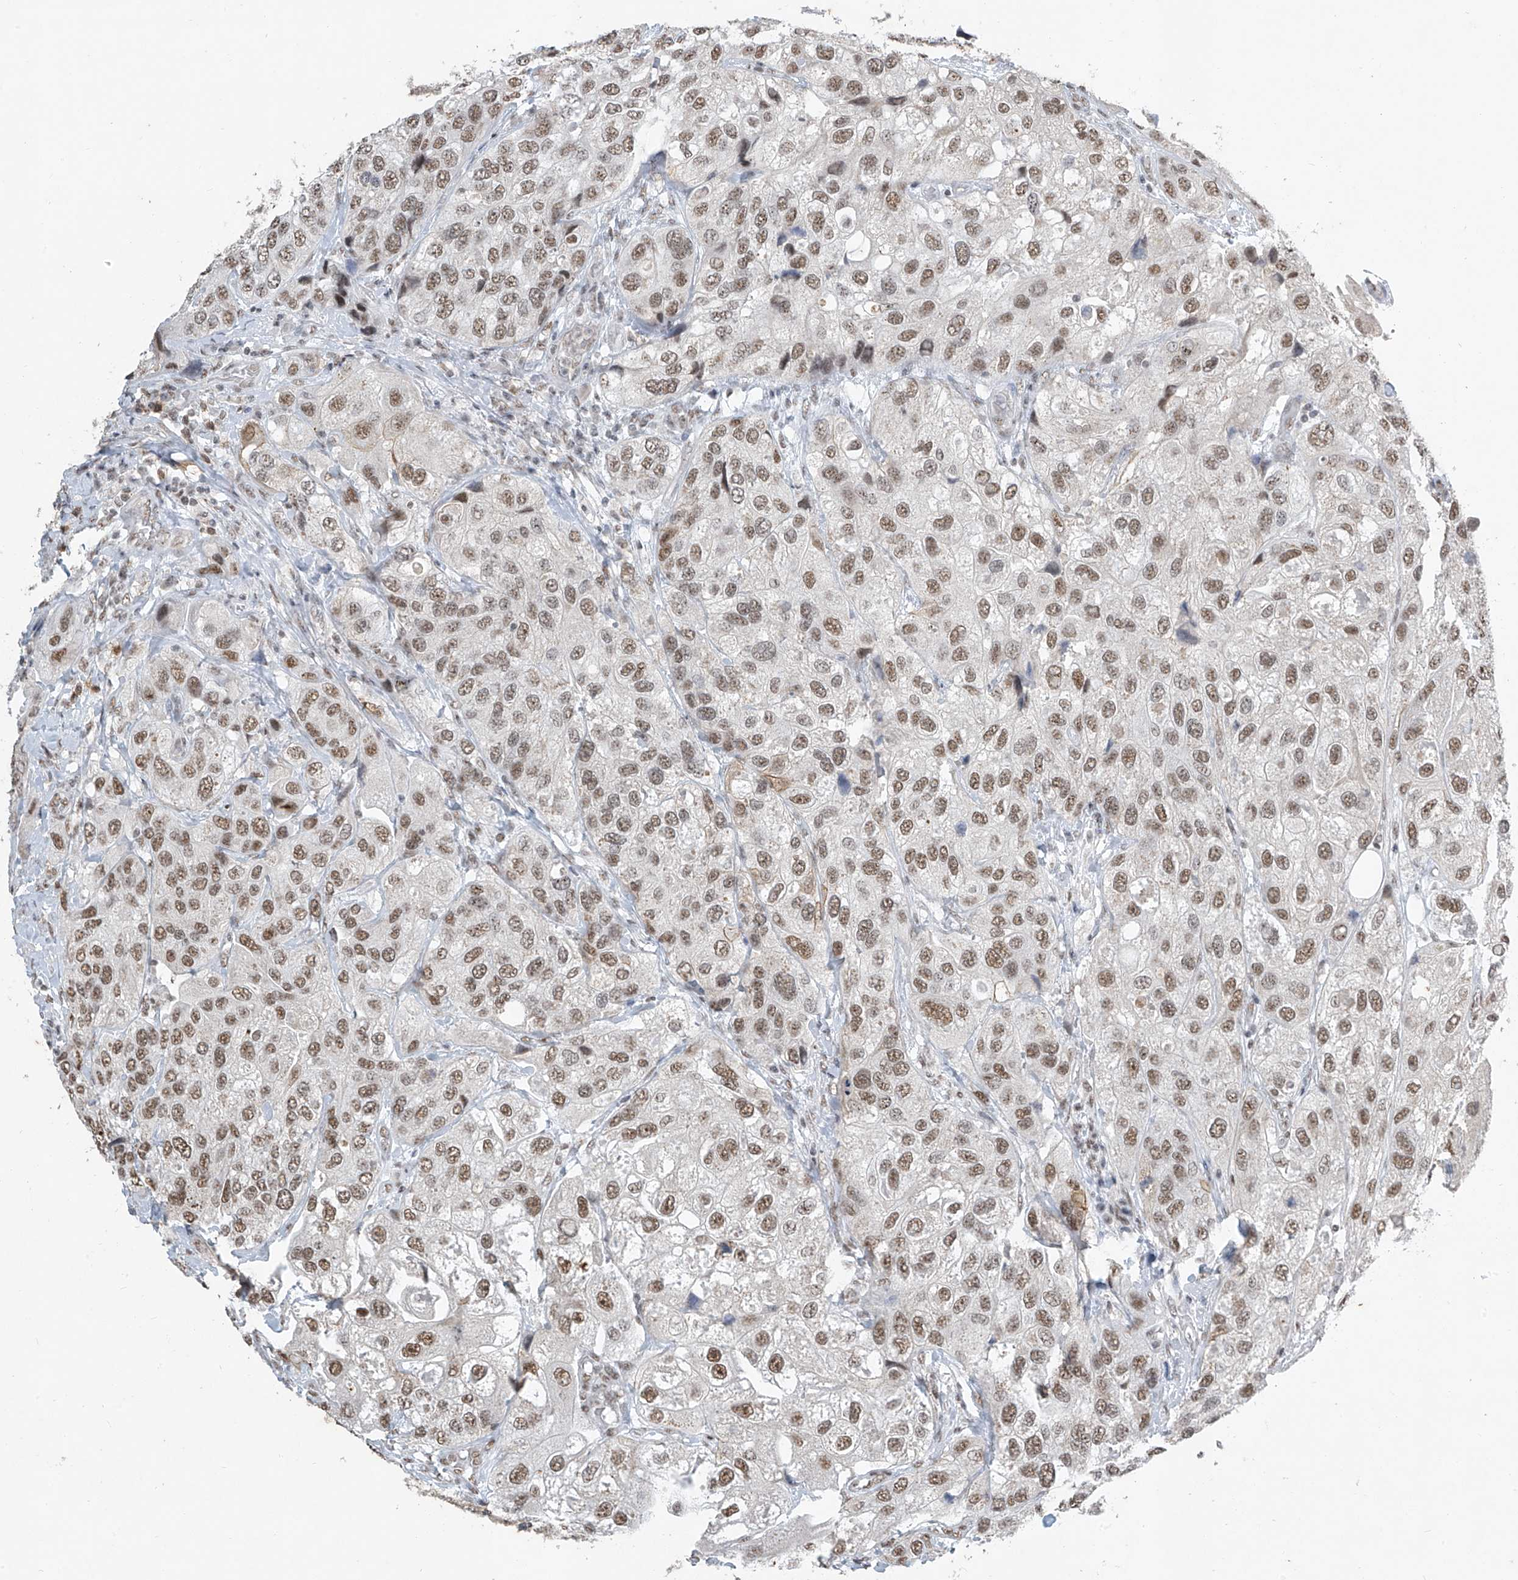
{"staining": {"intensity": "moderate", "quantity": ">75%", "location": "nuclear"}, "tissue": "urothelial cancer", "cell_type": "Tumor cells", "image_type": "cancer", "snomed": [{"axis": "morphology", "description": "Urothelial carcinoma, High grade"}, {"axis": "topography", "description": "Urinary bladder"}], "caption": "This photomicrograph demonstrates urothelial cancer stained with immunohistochemistry to label a protein in brown. The nuclear of tumor cells show moderate positivity for the protein. Nuclei are counter-stained blue.", "gene": "TFEC", "patient": {"sex": "female", "age": 64}}